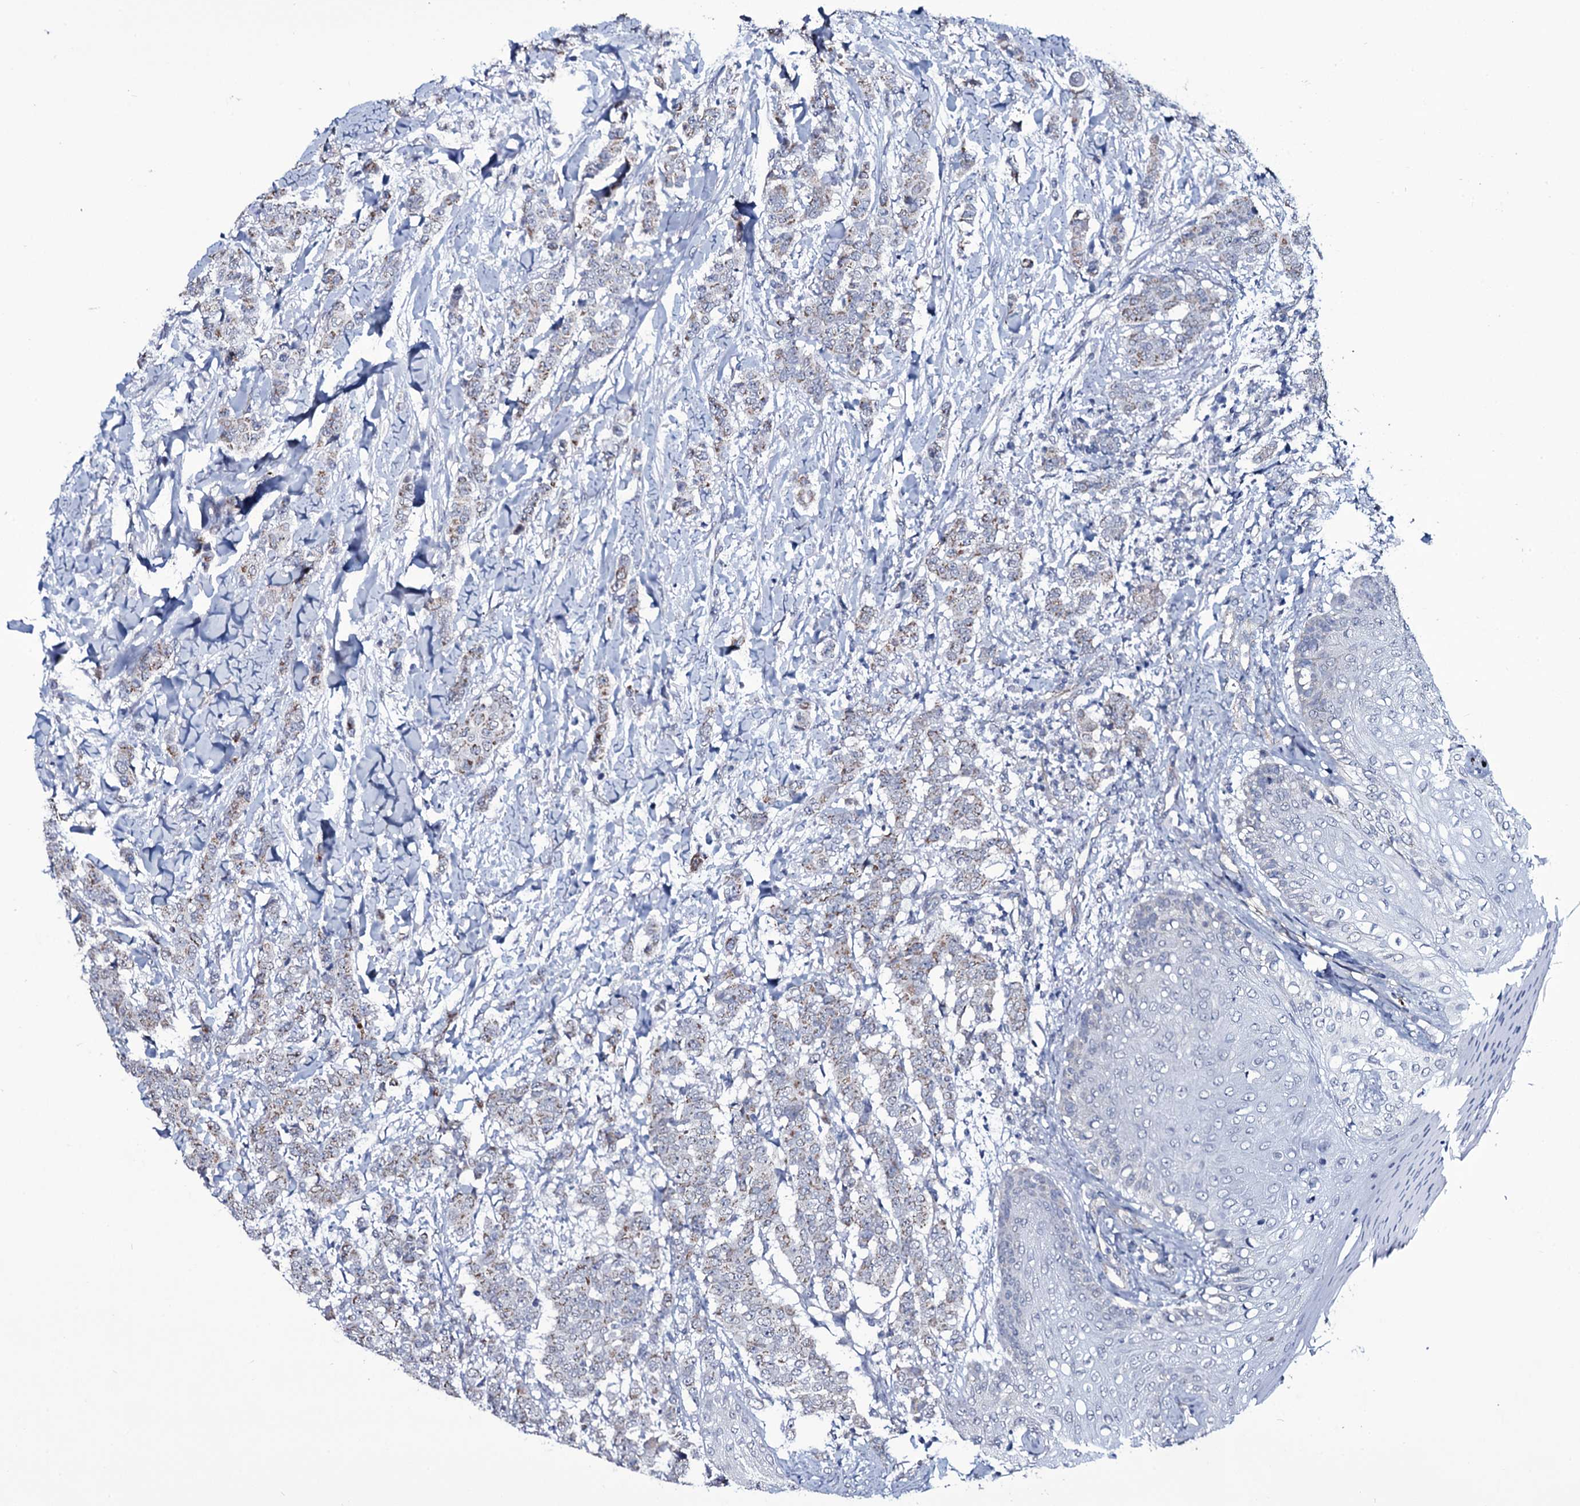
{"staining": {"intensity": "weak", "quantity": "<25%", "location": "cytoplasmic/membranous"}, "tissue": "breast cancer", "cell_type": "Tumor cells", "image_type": "cancer", "snomed": [{"axis": "morphology", "description": "Duct carcinoma"}, {"axis": "topography", "description": "Breast"}], "caption": "IHC photomicrograph of neoplastic tissue: breast intraductal carcinoma stained with DAB reveals no significant protein staining in tumor cells.", "gene": "WIPF3", "patient": {"sex": "female", "age": 40}}